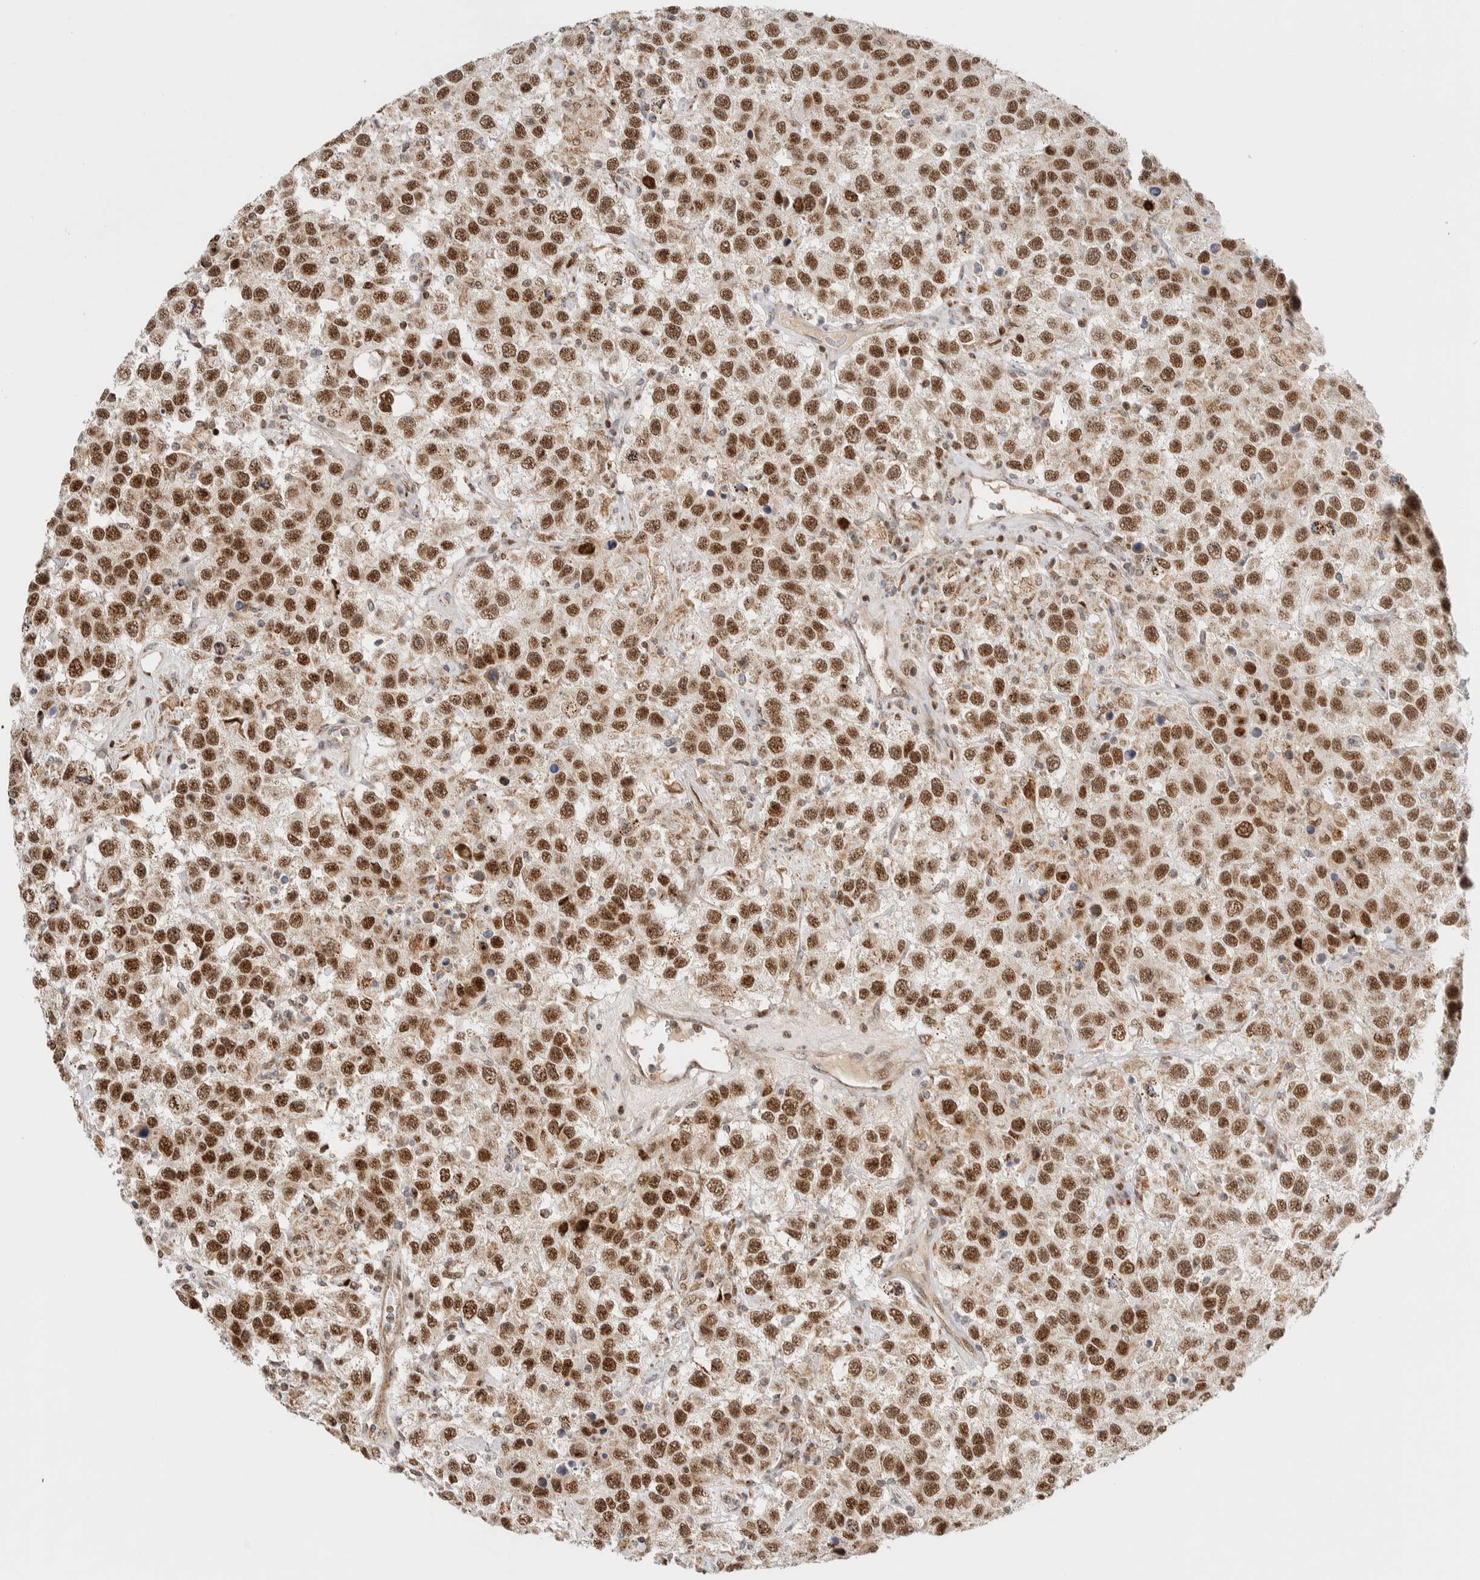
{"staining": {"intensity": "strong", "quantity": ">75%", "location": "nuclear"}, "tissue": "testis cancer", "cell_type": "Tumor cells", "image_type": "cancer", "snomed": [{"axis": "morphology", "description": "Seminoma, NOS"}, {"axis": "topography", "description": "Testis"}], "caption": "Testis seminoma stained with immunohistochemistry (IHC) displays strong nuclear expression in approximately >75% of tumor cells.", "gene": "TSPAN32", "patient": {"sex": "male", "age": 41}}